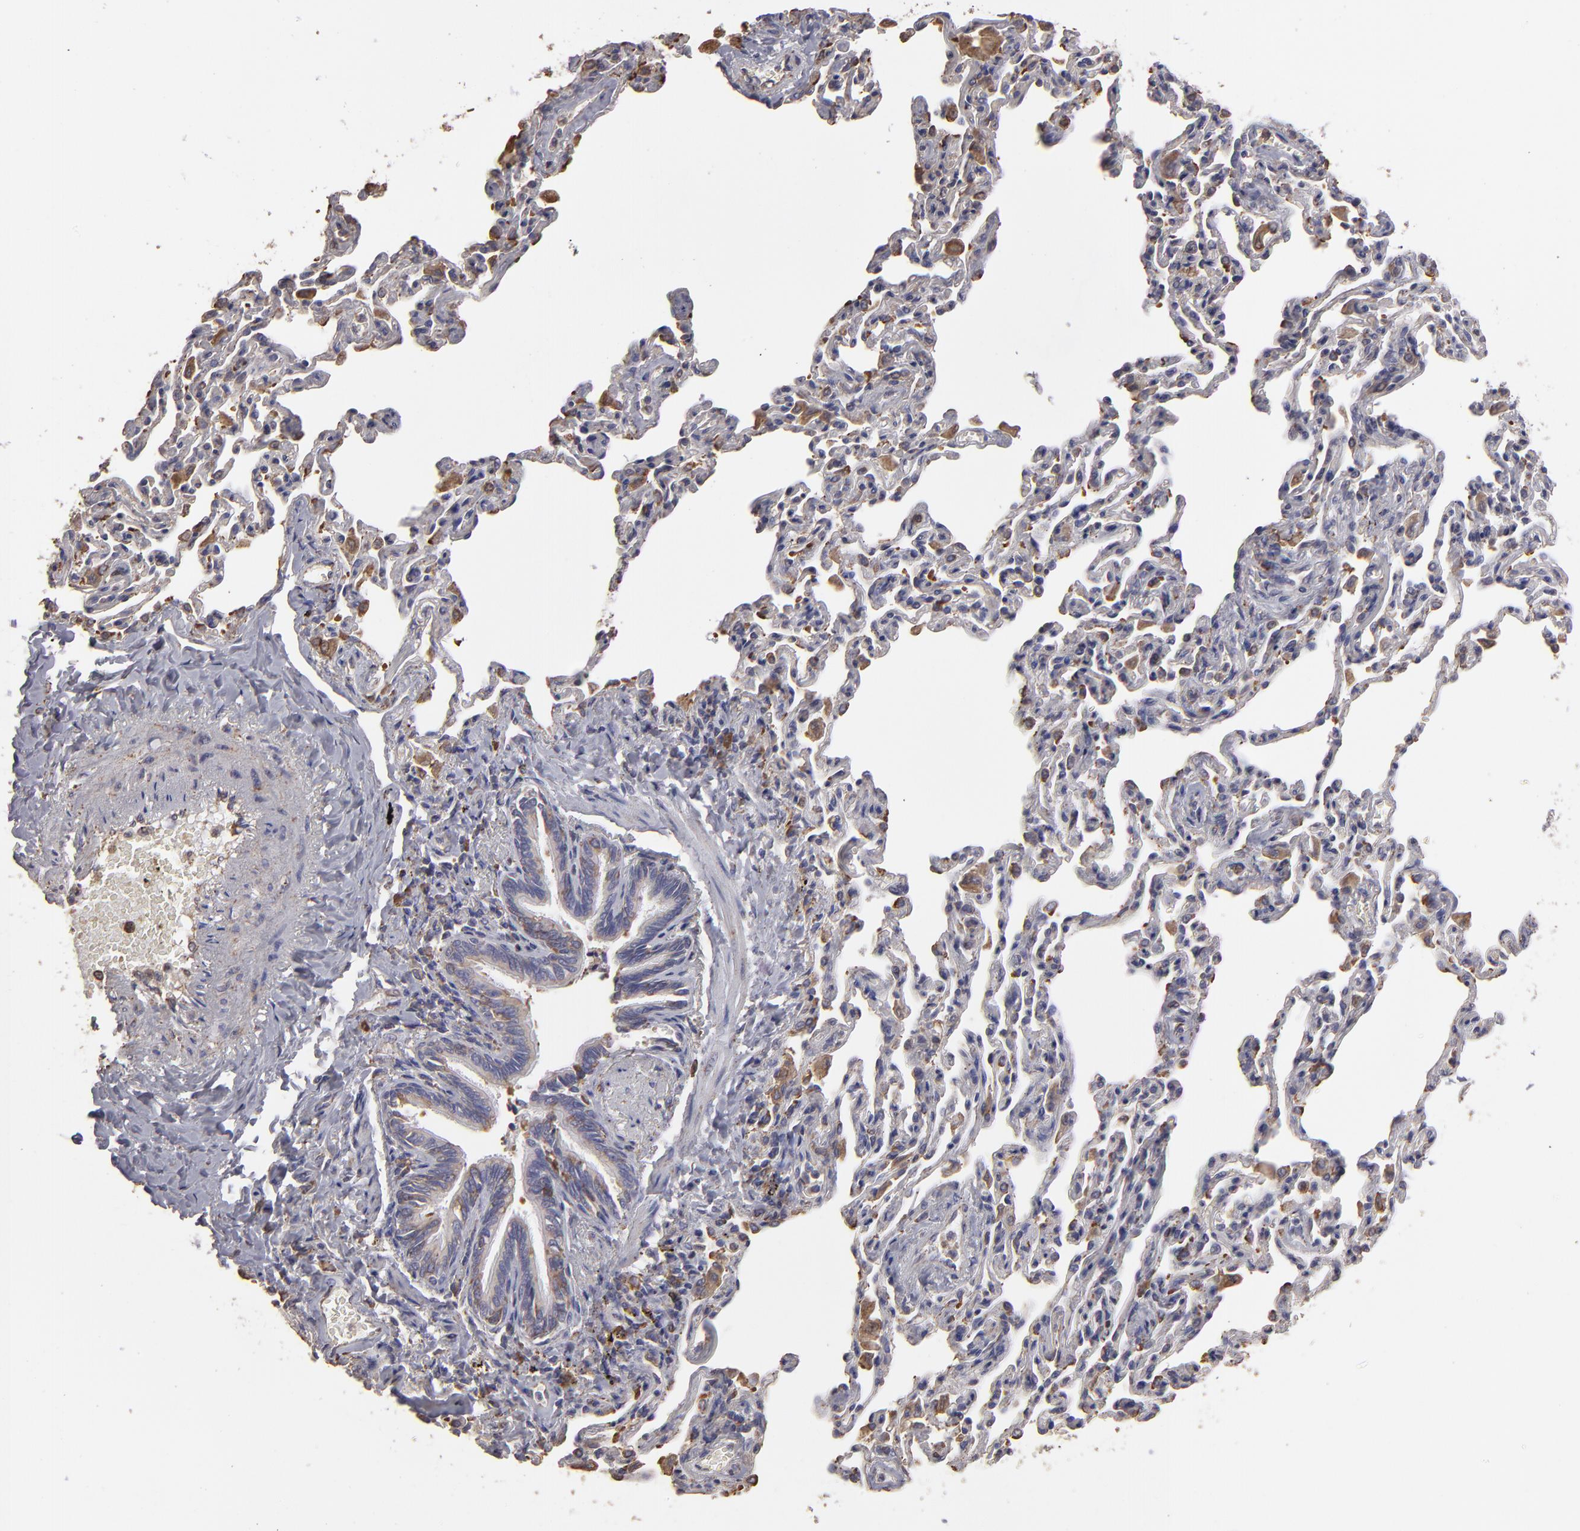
{"staining": {"intensity": "weak", "quantity": ">75%", "location": "cytoplasmic/membranous"}, "tissue": "bronchus", "cell_type": "Respiratory epithelial cells", "image_type": "normal", "snomed": [{"axis": "morphology", "description": "Normal tissue, NOS"}, {"axis": "topography", "description": "Lung"}], "caption": "Weak cytoplasmic/membranous protein positivity is identified in approximately >75% of respiratory epithelial cells in bronchus. The staining was performed using DAB (3,3'-diaminobenzidine) to visualize the protein expression in brown, while the nuclei were stained in blue with hematoxylin (Magnification: 20x).", "gene": "CALR", "patient": {"sex": "male", "age": 64}}